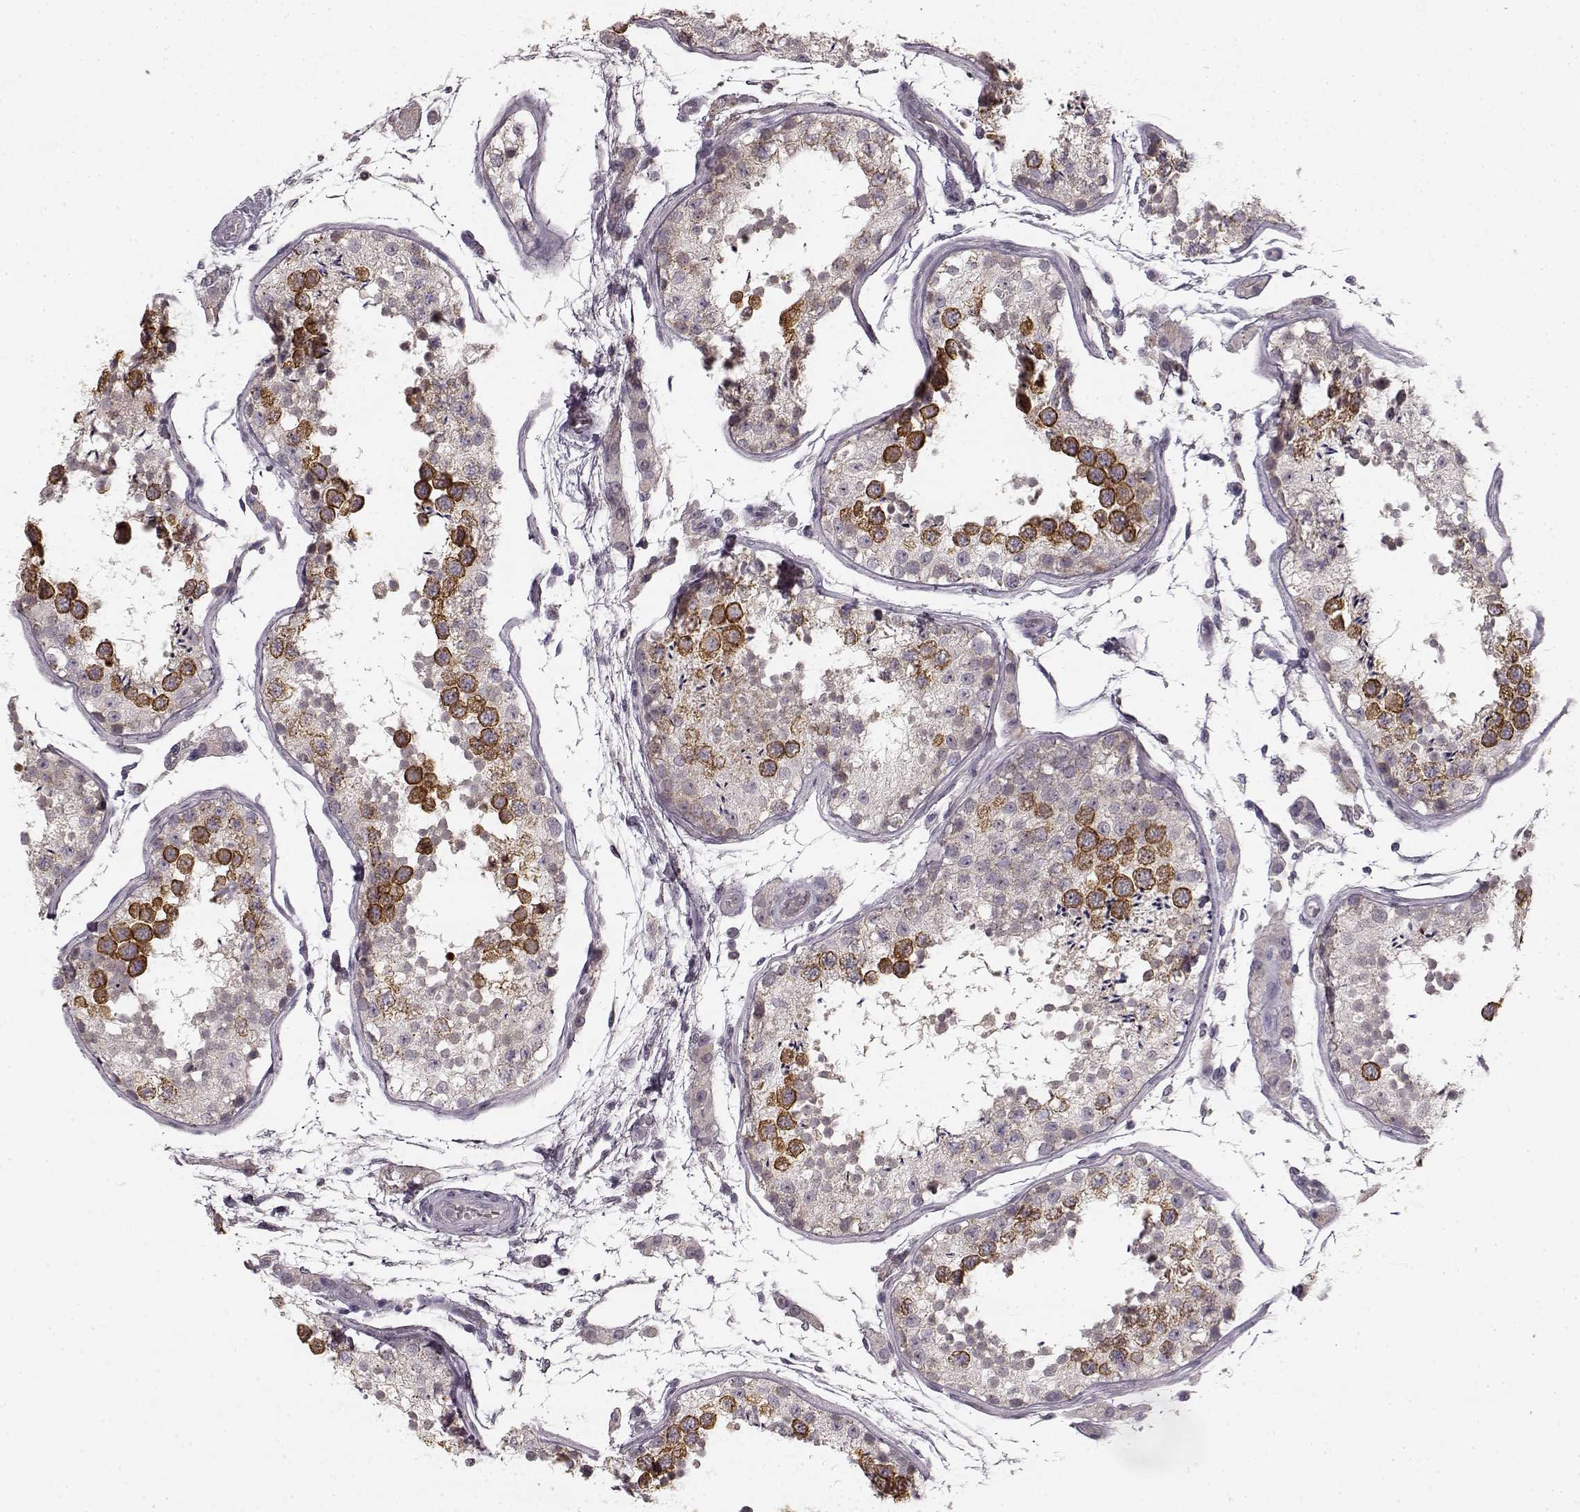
{"staining": {"intensity": "strong", "quantity": "25%-75%", "location": "cytoplasmic/membranous"}, "tissue": "testis", "cell_type": "Cells in seminiferous ducts", "image_type": "normal", "snomed": [{"axis": "morphology", "description": "Normal tissue, NOS"}, {"axis": "topography", "description": "Testis"}], "caption": "IHC (DAB) staining of benign human testis exhibits strong cytoplasmic/membranous protein positivity in approximately 25%-75% of cells in seminiferous ducts.", "gene": "HMMR", "patient": {"sex": "male", "age": 29}}